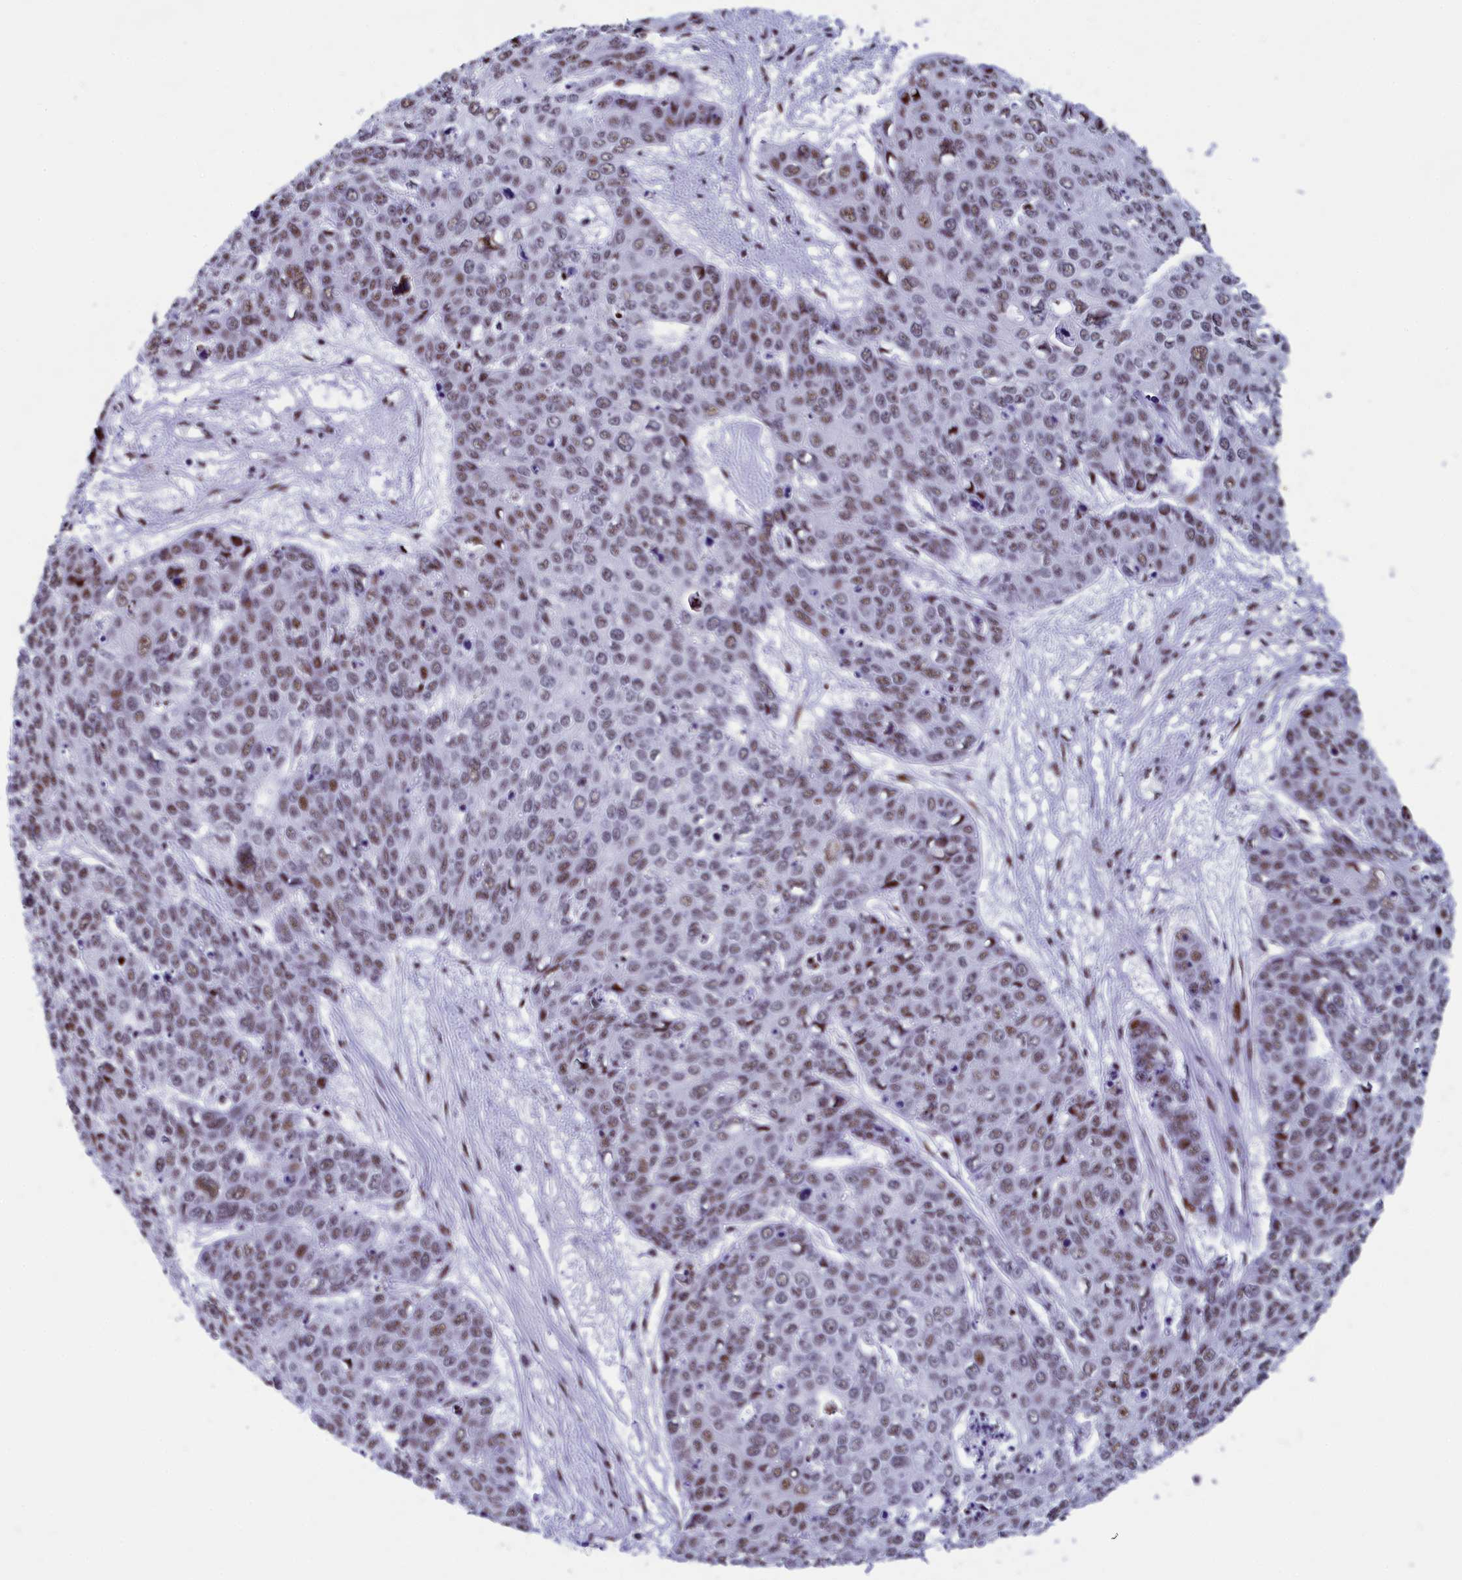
{"staining": {"intensity": "weak", "quantity": ">75%", "location": "nuclear"}, "tissue": "skin cancer", "cell_type": "Tumor cells", "image_type": "cancer", "snomed": [{"axis": "morphology", "description": "Squamous cell carcinoma, NOS"}, {"axis": "topography", "description": "Skin"}], "caption": "There is low levels of weak nuclear expression in tumor cells of skin cancer (squamous cell carcinoma), as demonstrated by immunohistochemical staining (brown color).", "gene": "NSA2", "patient": {"sex": "male", "age": 71}}